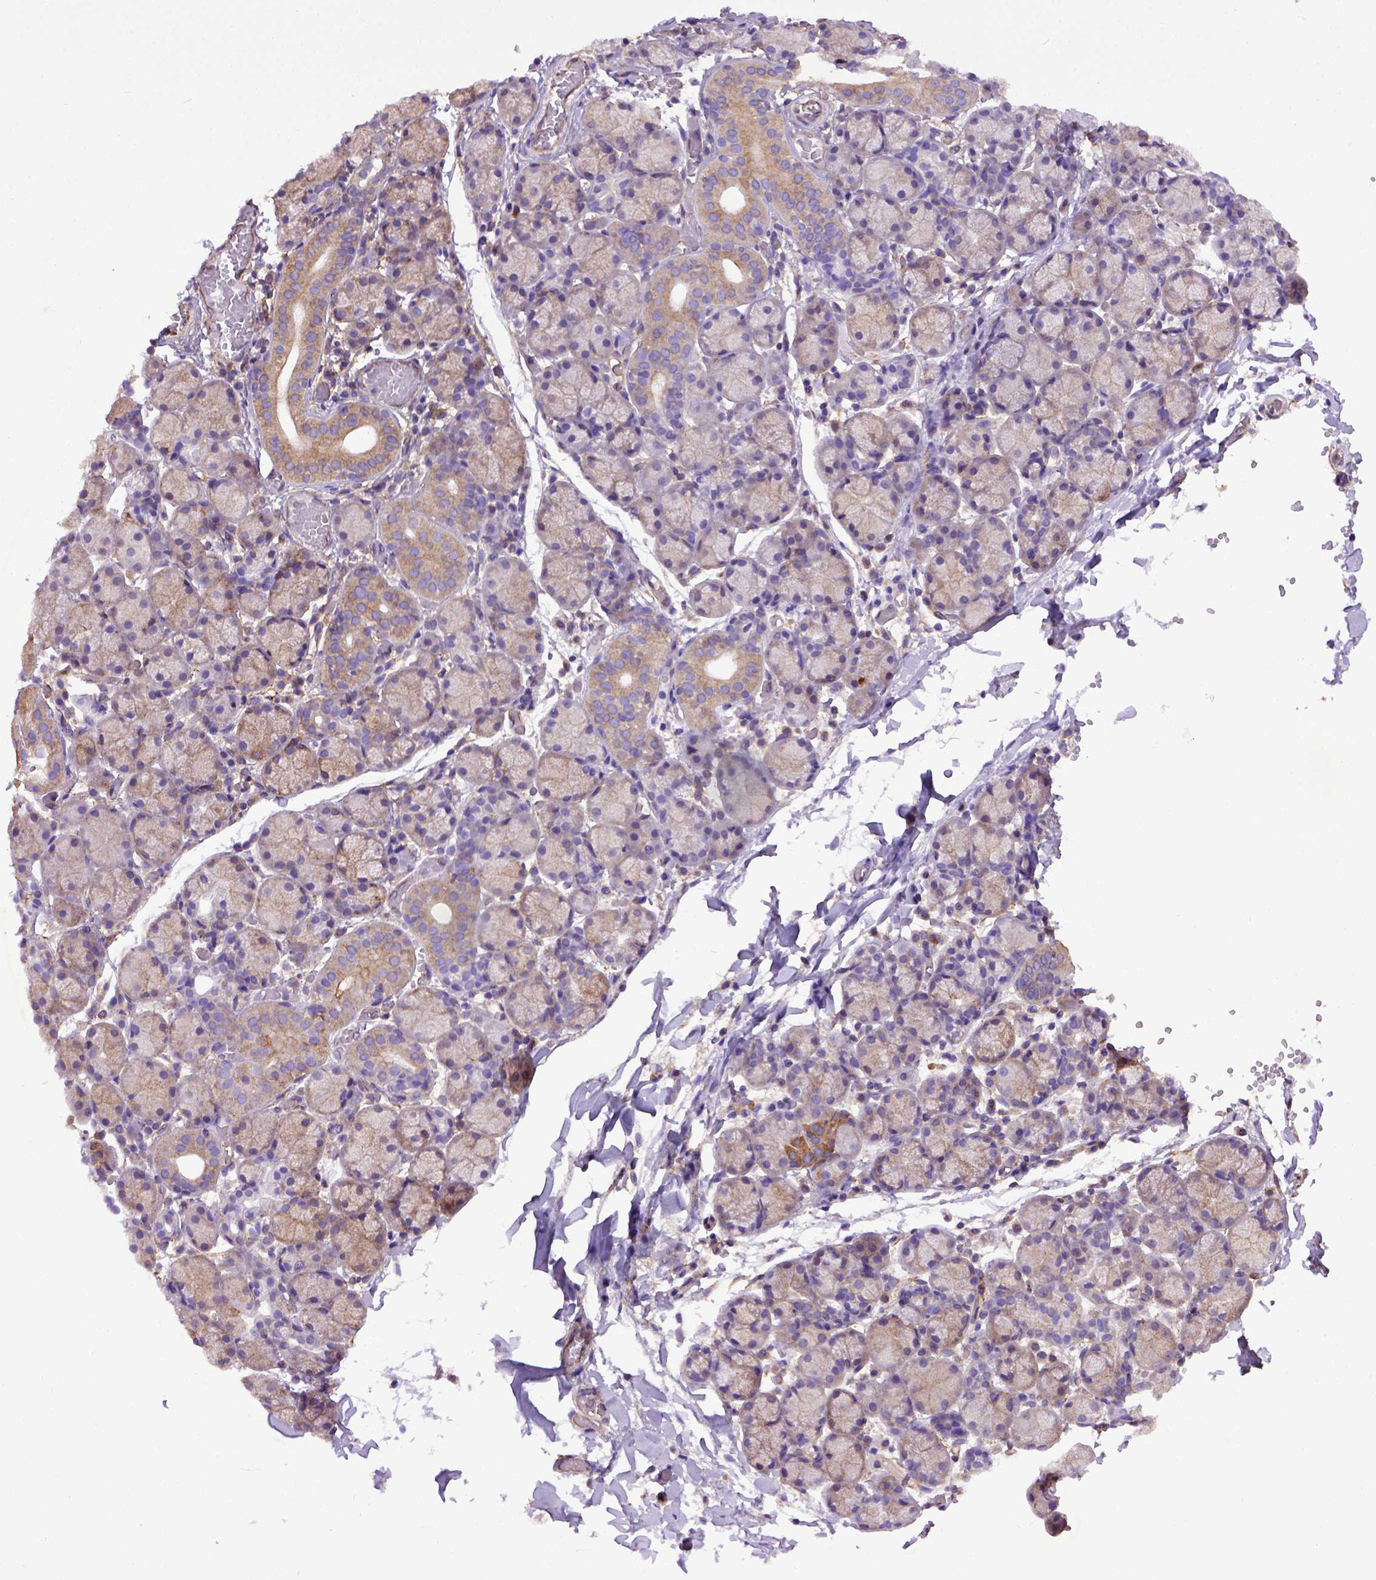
{"staining": {"intensity": "moderate", "quantity": "25%-75%", "location": "cytoplasmic/membranous"}, "tissue": "salivary gland", "cell_type": "Glandular cells", "image_type": "normal", "snomed": [{"axis": "morphology", "description": "Normal tissue, NOS"}, {"axis": "topography", "description": "Salivary gland"}], "caption": "DAB (3,3'-diaminobenzidine) immunohistochemical staining of benign human salivary gland shows moderate cytoplasmic/membranous protein staining in approximately 25%-75% of glandular cells. (DAB (3,3'-diaminobenzidine) = brown stain, brightfield microscopy at high magnification).", "gene": "MVP", "patient": {"sex": "female", "age": 24}}